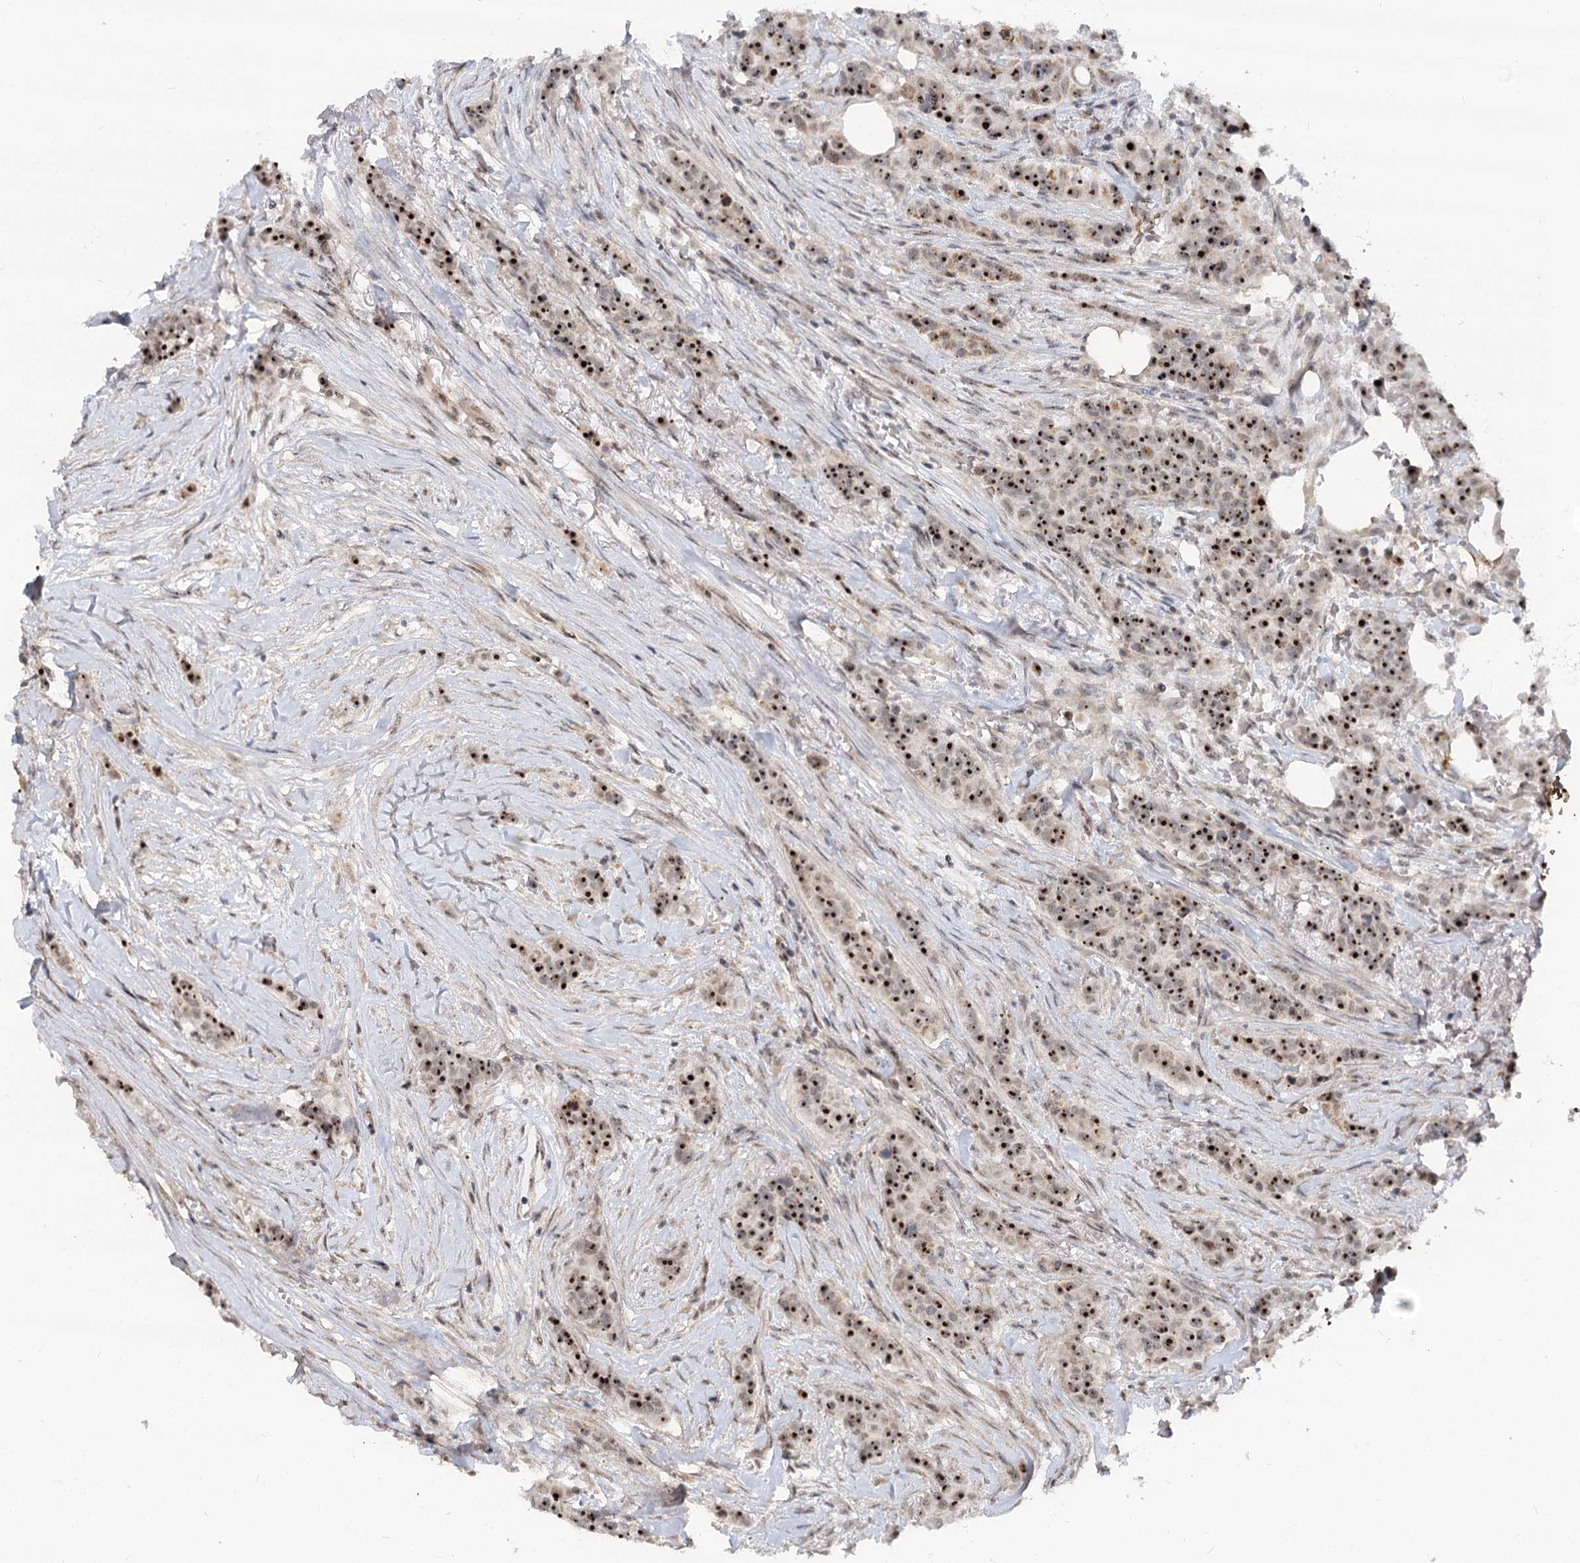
{"staining": {"intensity": "strong", "quantity": ">75%", "location": "nuclear"}, "tissue": "breast cancer", "cell_type": "Tumor cells", "image_type": "cancer", "snomed": [{"axis": "morphology", "description": "Duct carcinoma"}, {"axis": "topography", "description": "Breast"}], "caption": "Human breast infiltrating ductal carcinoma stained for a protein (brown) demonstrates strong nuclear positive positivity in approximately >75% of tumor cells.", "gene": "GNL3L", "patient": {"sex": "female", "age": 40}}